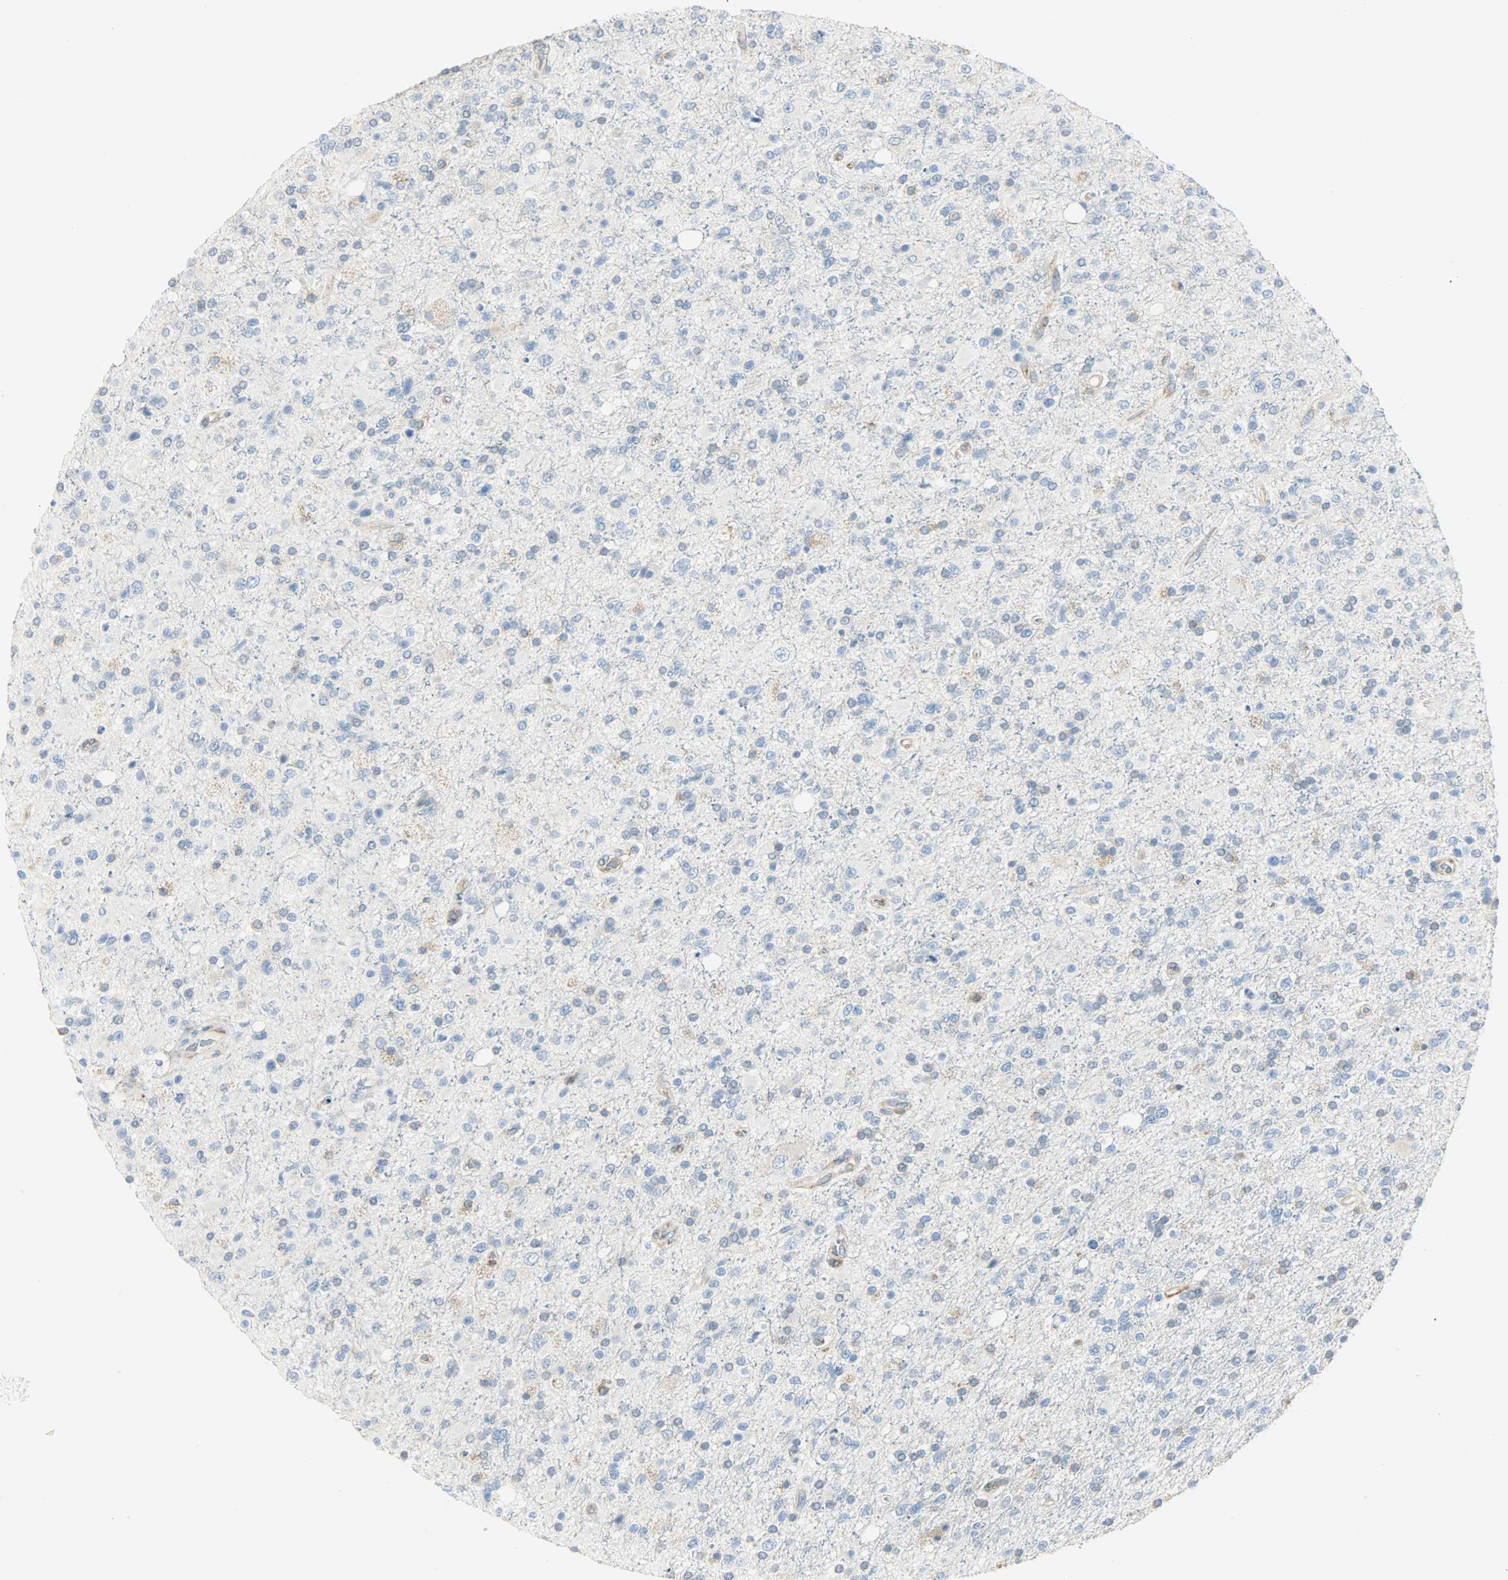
{"staining": {"intensity": "moderate", "quantity": "<25%", "location": "cytoplasmic/membranous"}, "tissue": "glioma", "cell_type": "Tumor cells", "image_type": "cancer", "snomed": [{"axis": "morphology", "description": "Glioma, malignant, High grade"}, {"axis": "topography", "description": "Brain"}], "caption": "Moderate cytoplasmic/membranous staining is identified in approximately <25% of tumor cells in glioma.", "gene": "PKD2", "patient": {"sex": "male", "age": 33}}